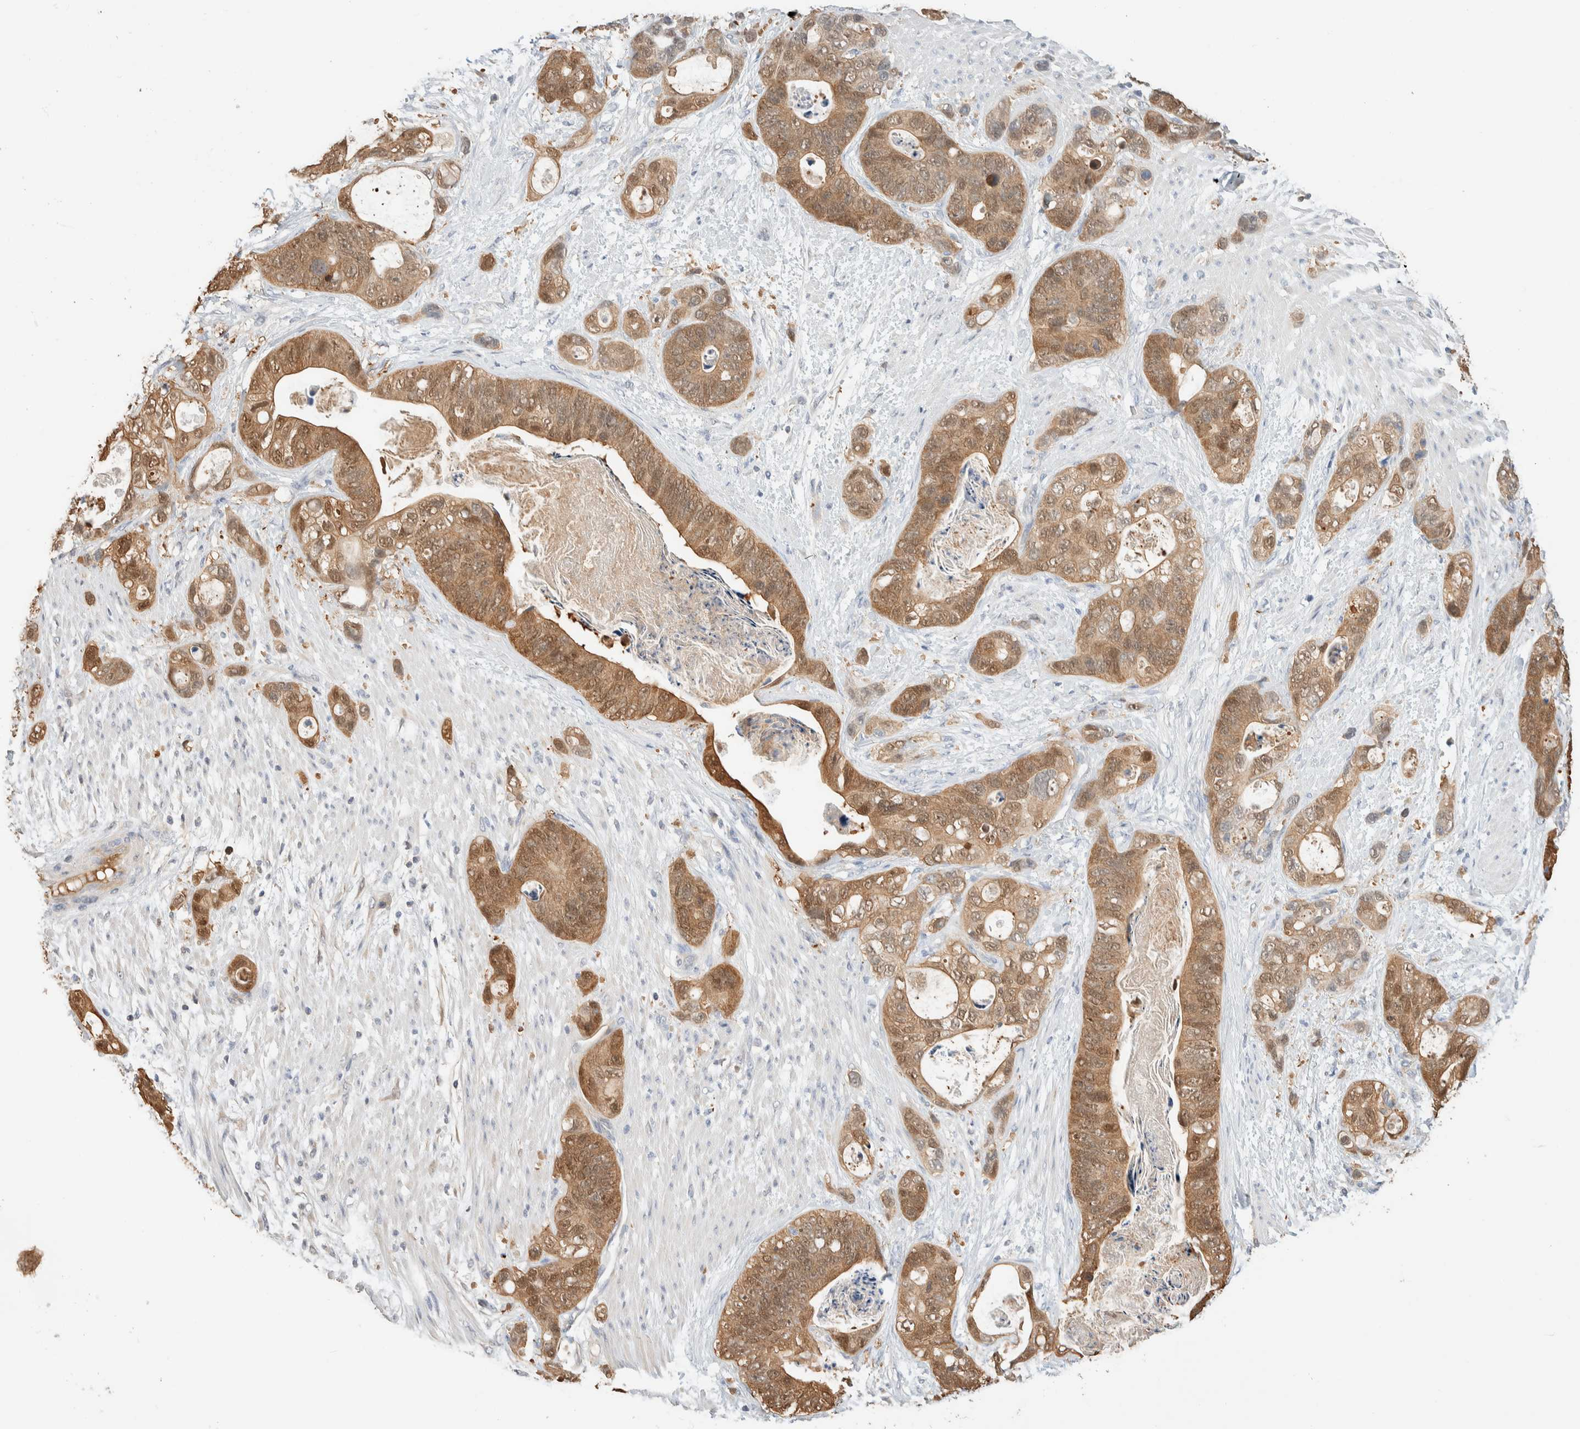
{"staining": {"intensity": "moderate", "quantity": ">75%", "location": "cytoplasmic/membranous,nuclear"}, "tissue": "stomach cancer", "cell_type": "Tumor cells", "image_type": "cancer", "snomed": [{"axis": "morphology", "description": "Normal tissue, NOS"}, {"axis": "morphology", "description": "Adenocarcinoma, NOS"}, {"axis": "topography", "description": "Stomach"}], "caption": "Stomach cancer stained with a brown dye reveals moderate cytoplasmic/membranous and nuclear positive positivity in approximately >75% of tumor cells.", "gene": "SETD4", "patient": {"sex": "female", "age": 89}}